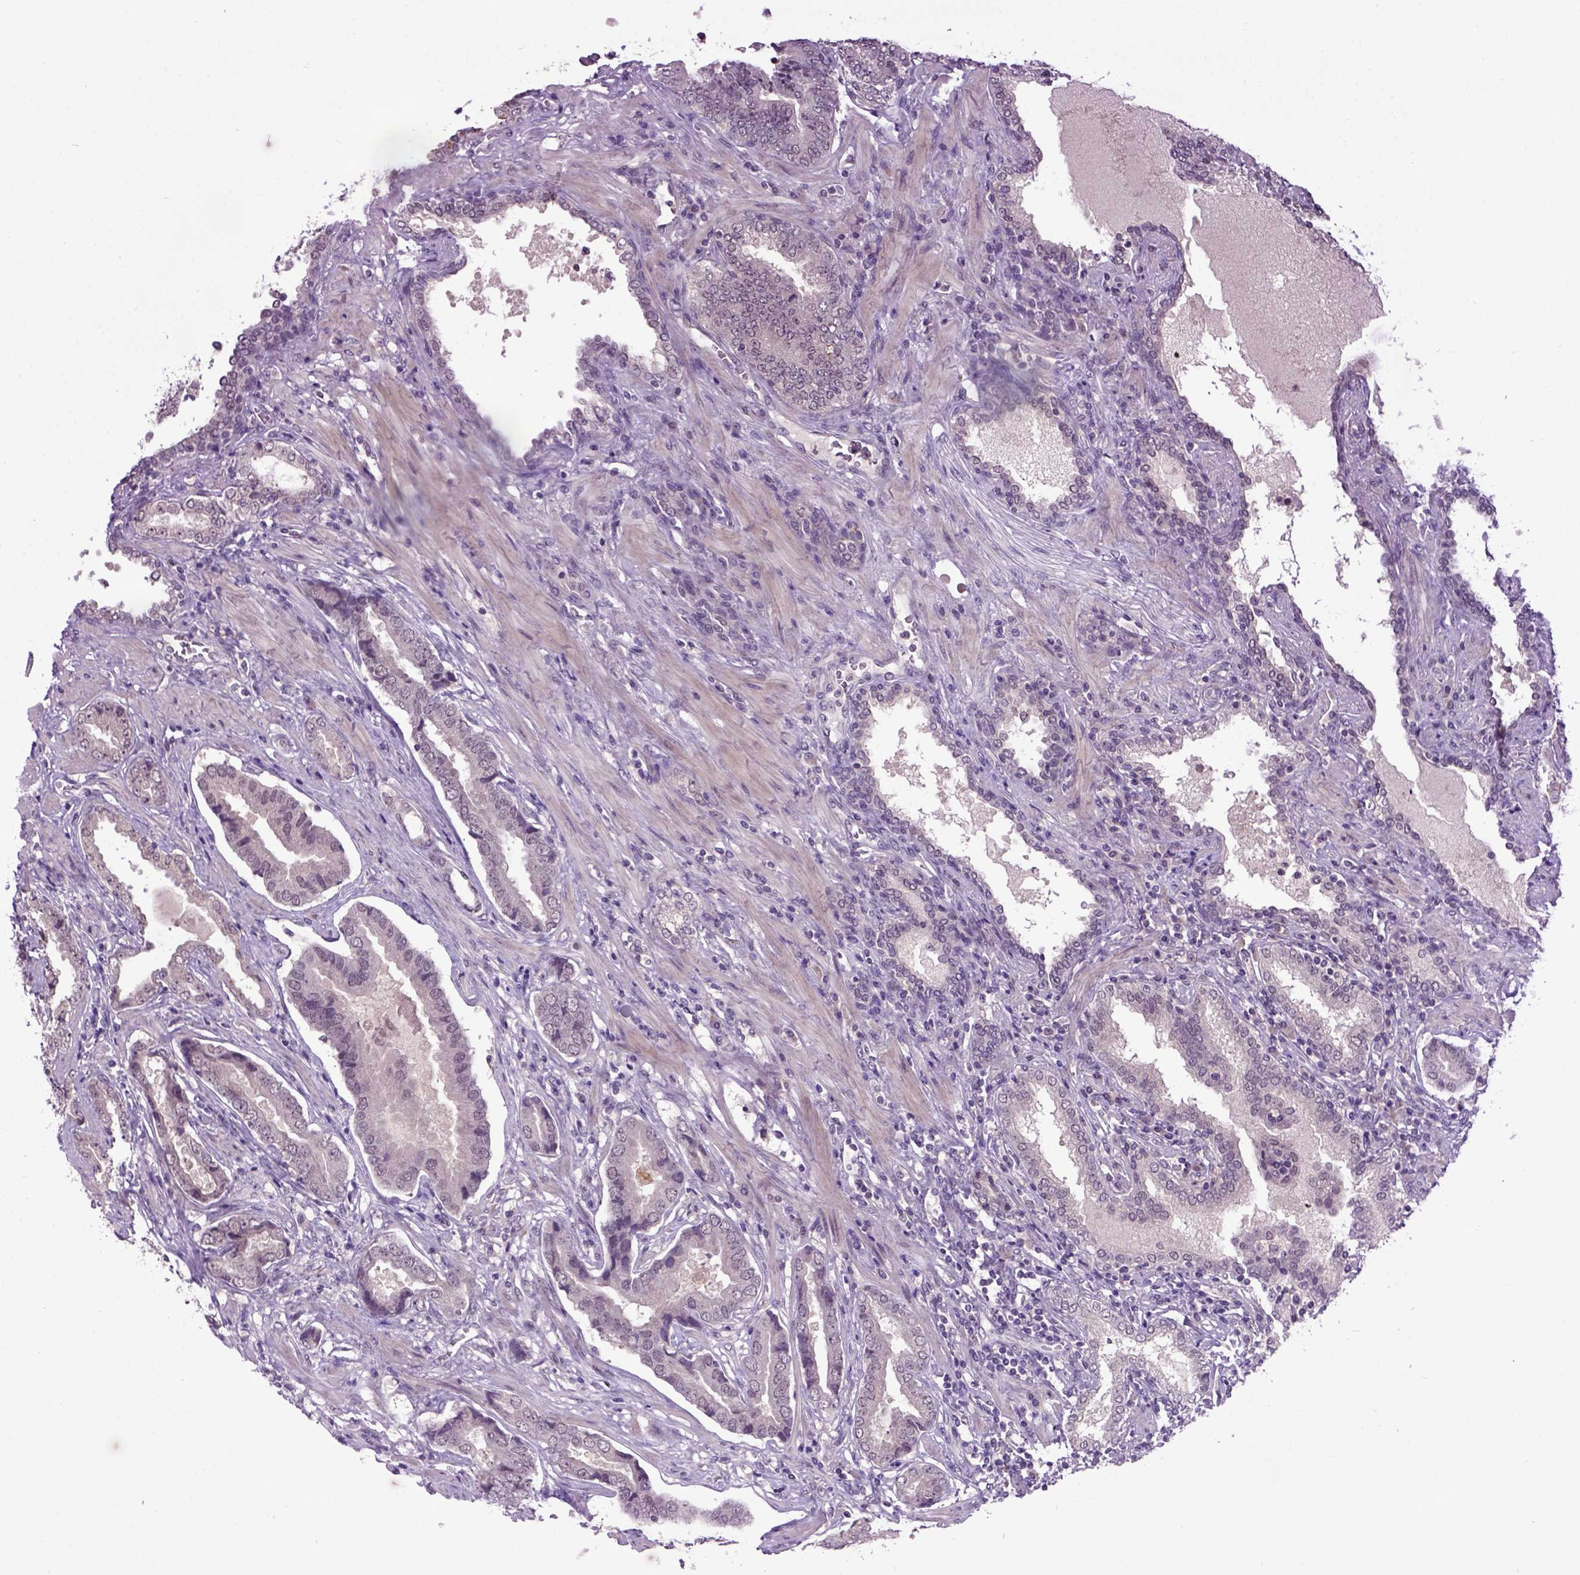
{"staining": {"intensity": "moderate", "quantity": "<25%", "location": "cytoplasmic/membranous"}, "tissue": "prostate cancer", "cell_type": "Tumor cells", "image_type": "cancer", "snomed": [{"axis": "morphology", "description": "Adenocarcinoma, NOS"}, {"axis": "topography", "description": "Prostate"}], "caption": "An image of human prostate cancer stained for a protein exhibits moderate cytoplasmic/membranous brown staining in tumor cells.", "gene": "RAB43", "patient": {"sex": "male", "age": 64}}